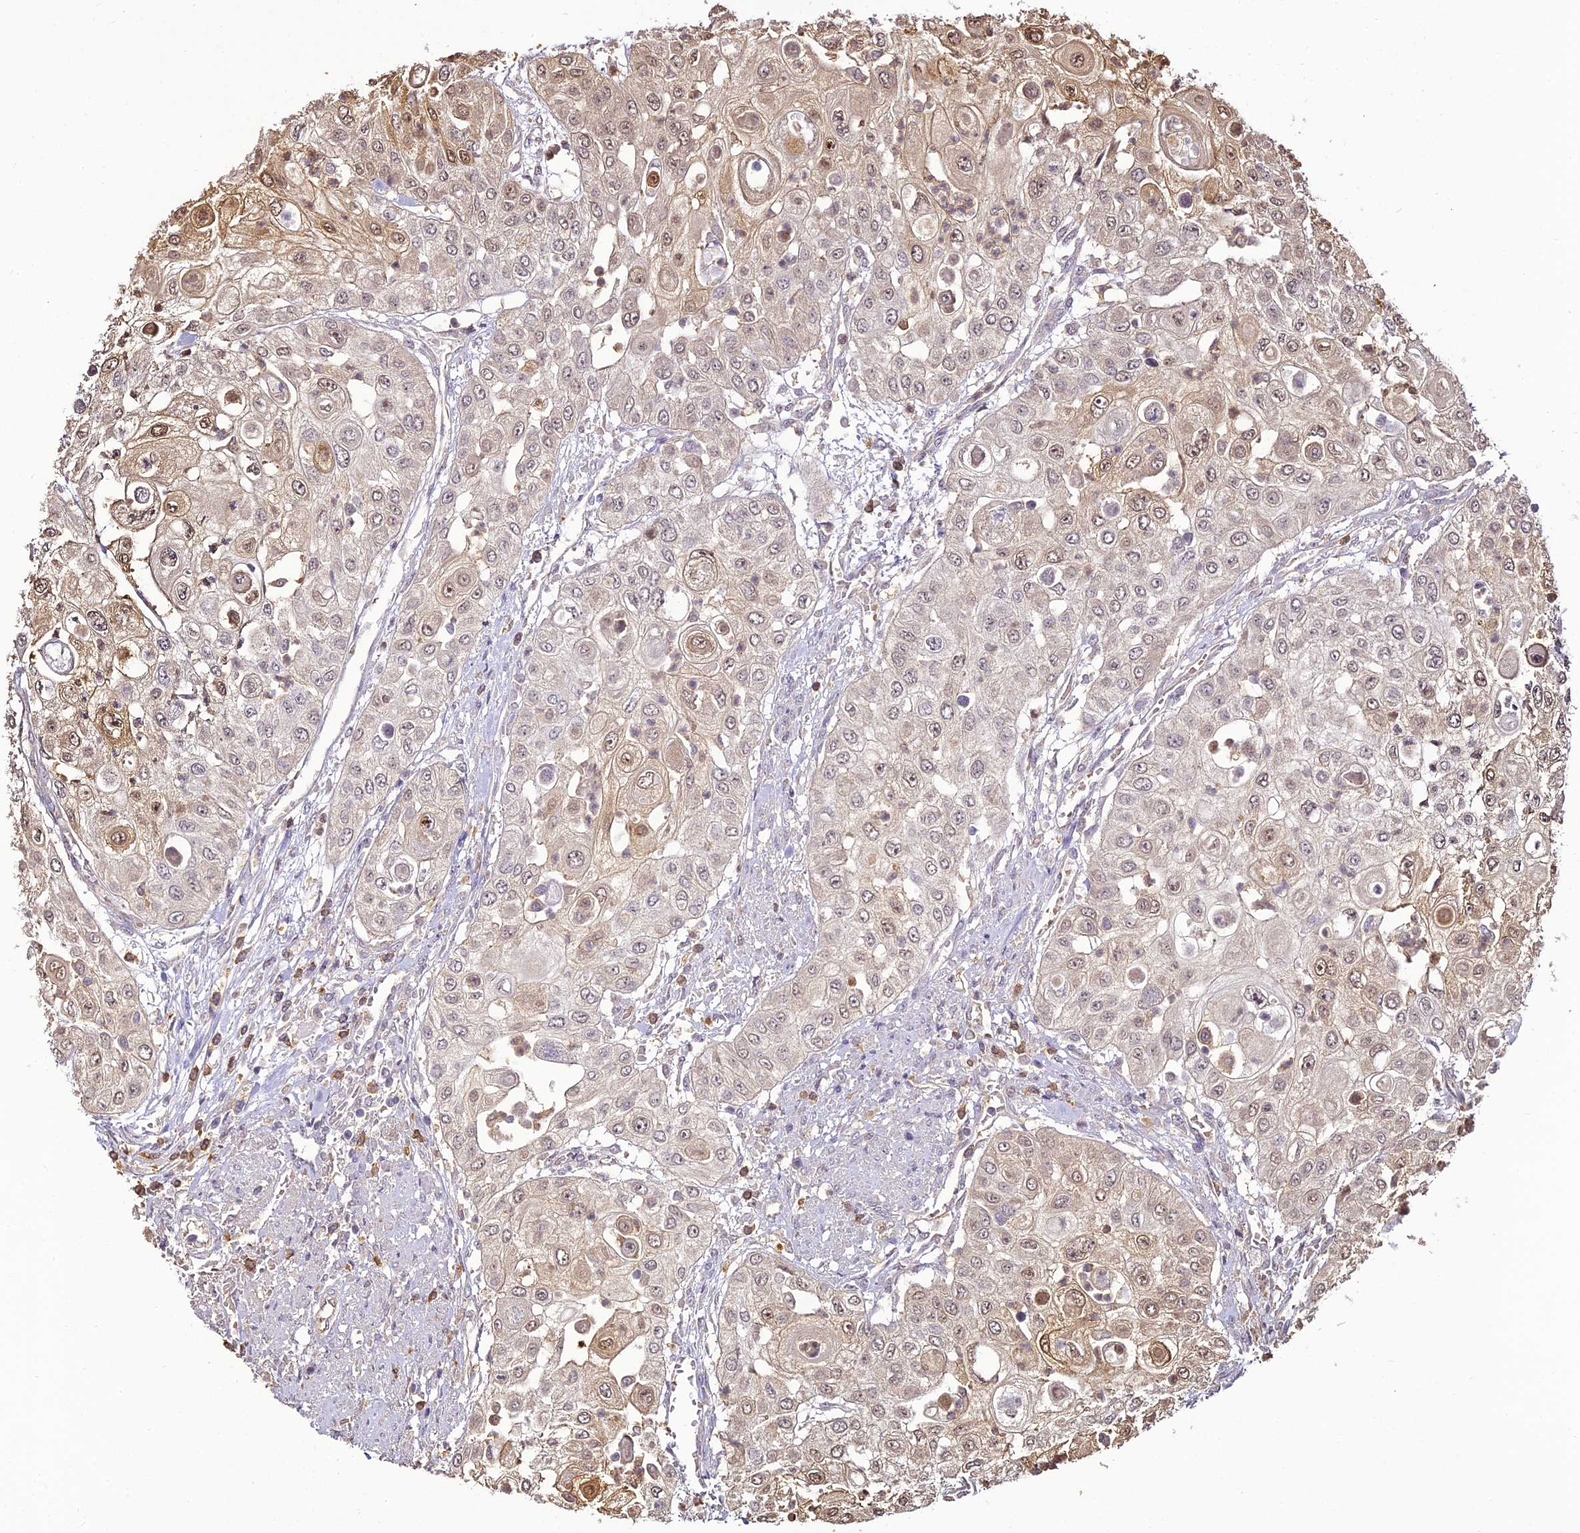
{"staining": {"intensity": "weak", "quantity": "<25%", "location": "cytoplasmic/membranous,nuclear"}, "tissue": "urothelial cancer", "cell_type": "Tumor cells", "image_type": "cancer", "snomed": [{"axis": "morphology", "description": "Urothelial carcinoma, High grade"}, {"axis": "topography", "description": "Urinary bladder"}], "caption": "The photomicrograph reveals no significant expression in tumor cells of high-grade urothelial carcinoma. (IHC, brightfield microscopy, high magnification).", "gene": "BCDIN3D", "patient": {"sex": "female", "age": 79}}